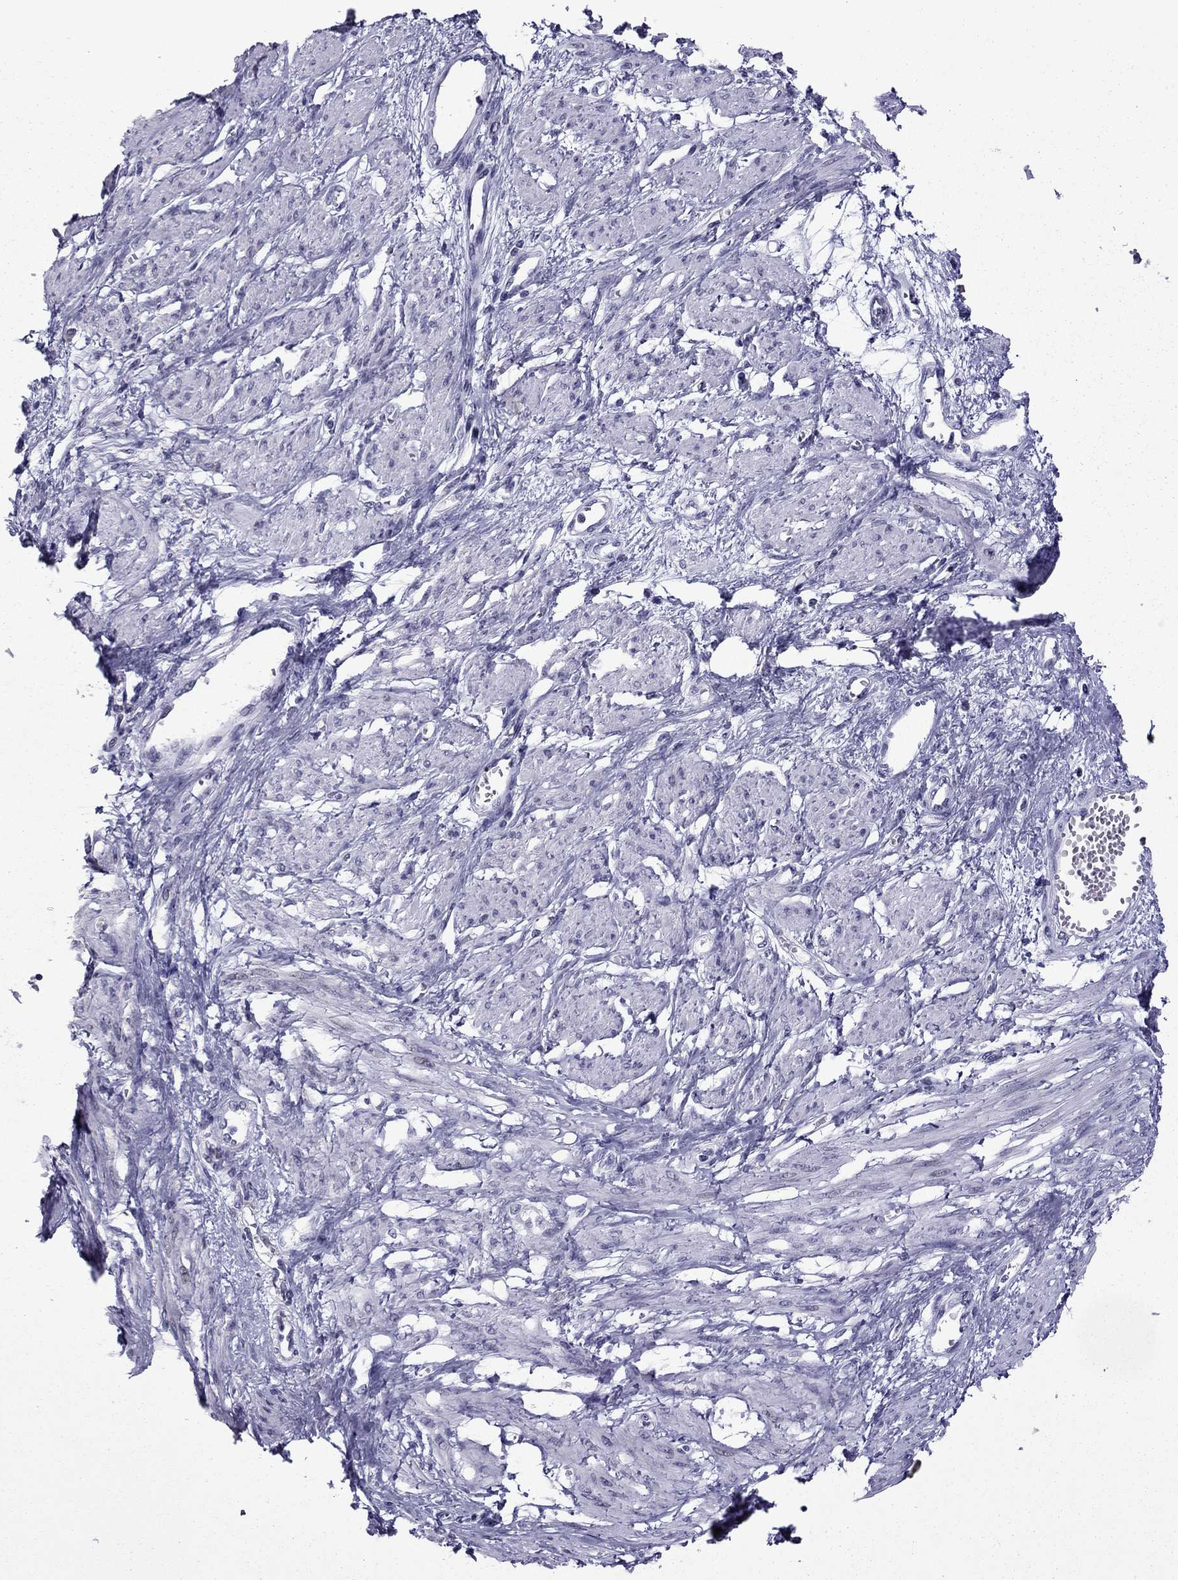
{"staining": {"intensity": "negative", "quantity": "none", "location": "none"}, "tissue": "smooth muscle", "cell_type": "Smooth muscle cells", "image_type": "normal", "snomed": [{"axis": "morphology", "description": "Normal tissue, NOS"}, {"axis": "topography", "description": "Smooth muscle"}, {"axis": "topography", "description": "Uterus"}], "caption": "IHC of benign human smooth muscle demonstrates no positivity in smooth muscle cells. (DAB (3,3'-diaminobenzidine) IHC with hematoxylin counter stain).", "gene": "MYLK3", "patient": {"sex": "female", "age": 39}}